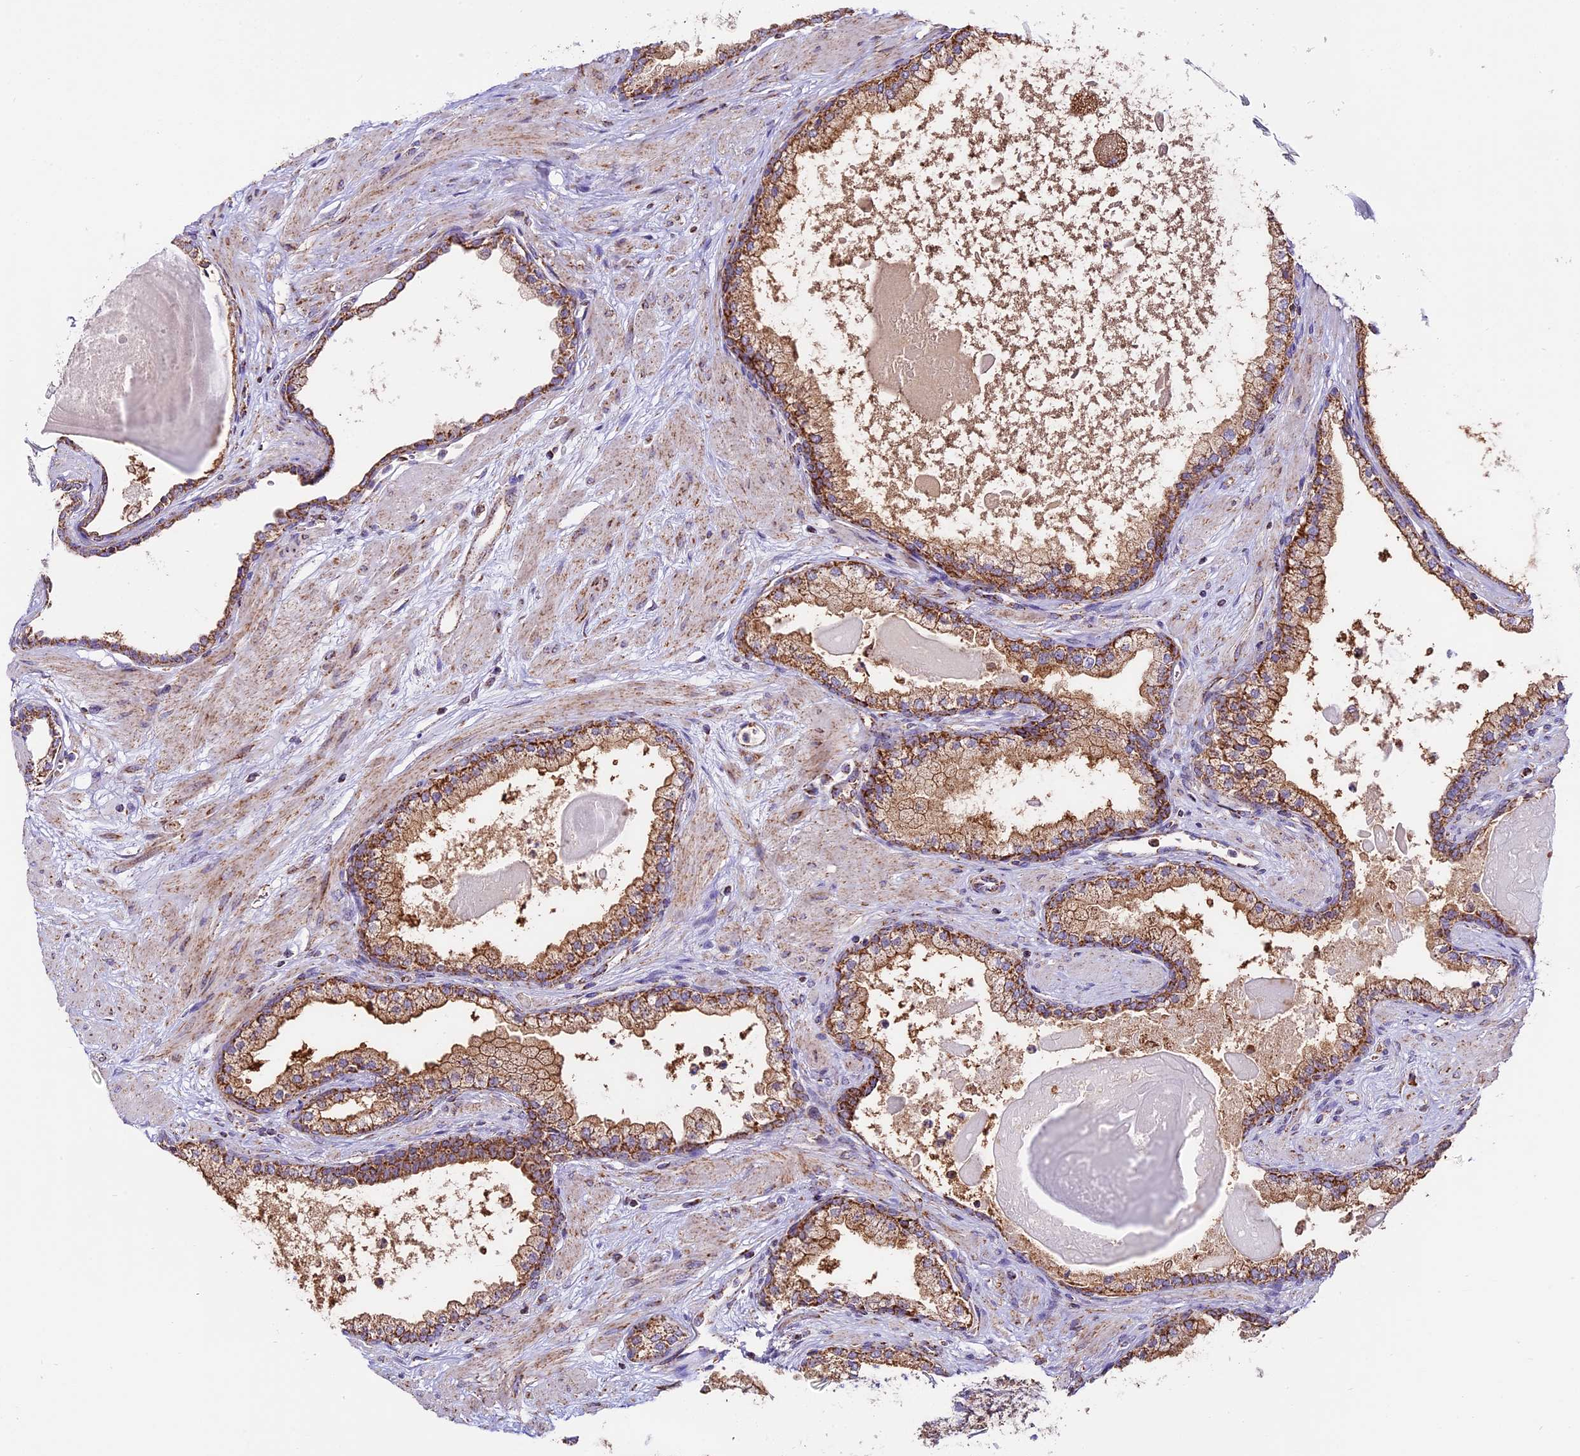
{"staining": {"intensity": "moderate", "quantity": ">75%", "location": "cytoplasmic/membranous"}, "tissue": "prostate", "cell_type": "Glandular cells", "image_type": "normal", "snomed": [{"axis": "morphology", "description": "Normal tissue, NOS"}, {"axis": "topography", "description": "Prostate"}], "caption": "Glandular cells display moderate cytoplasmic/membranous positivity in about >75% of cells in benign prostate. (IHC, brightfield microscopy, high magnification).", "gene": "NDUFA8", "patient": {"sex": "male", "age": 57}}